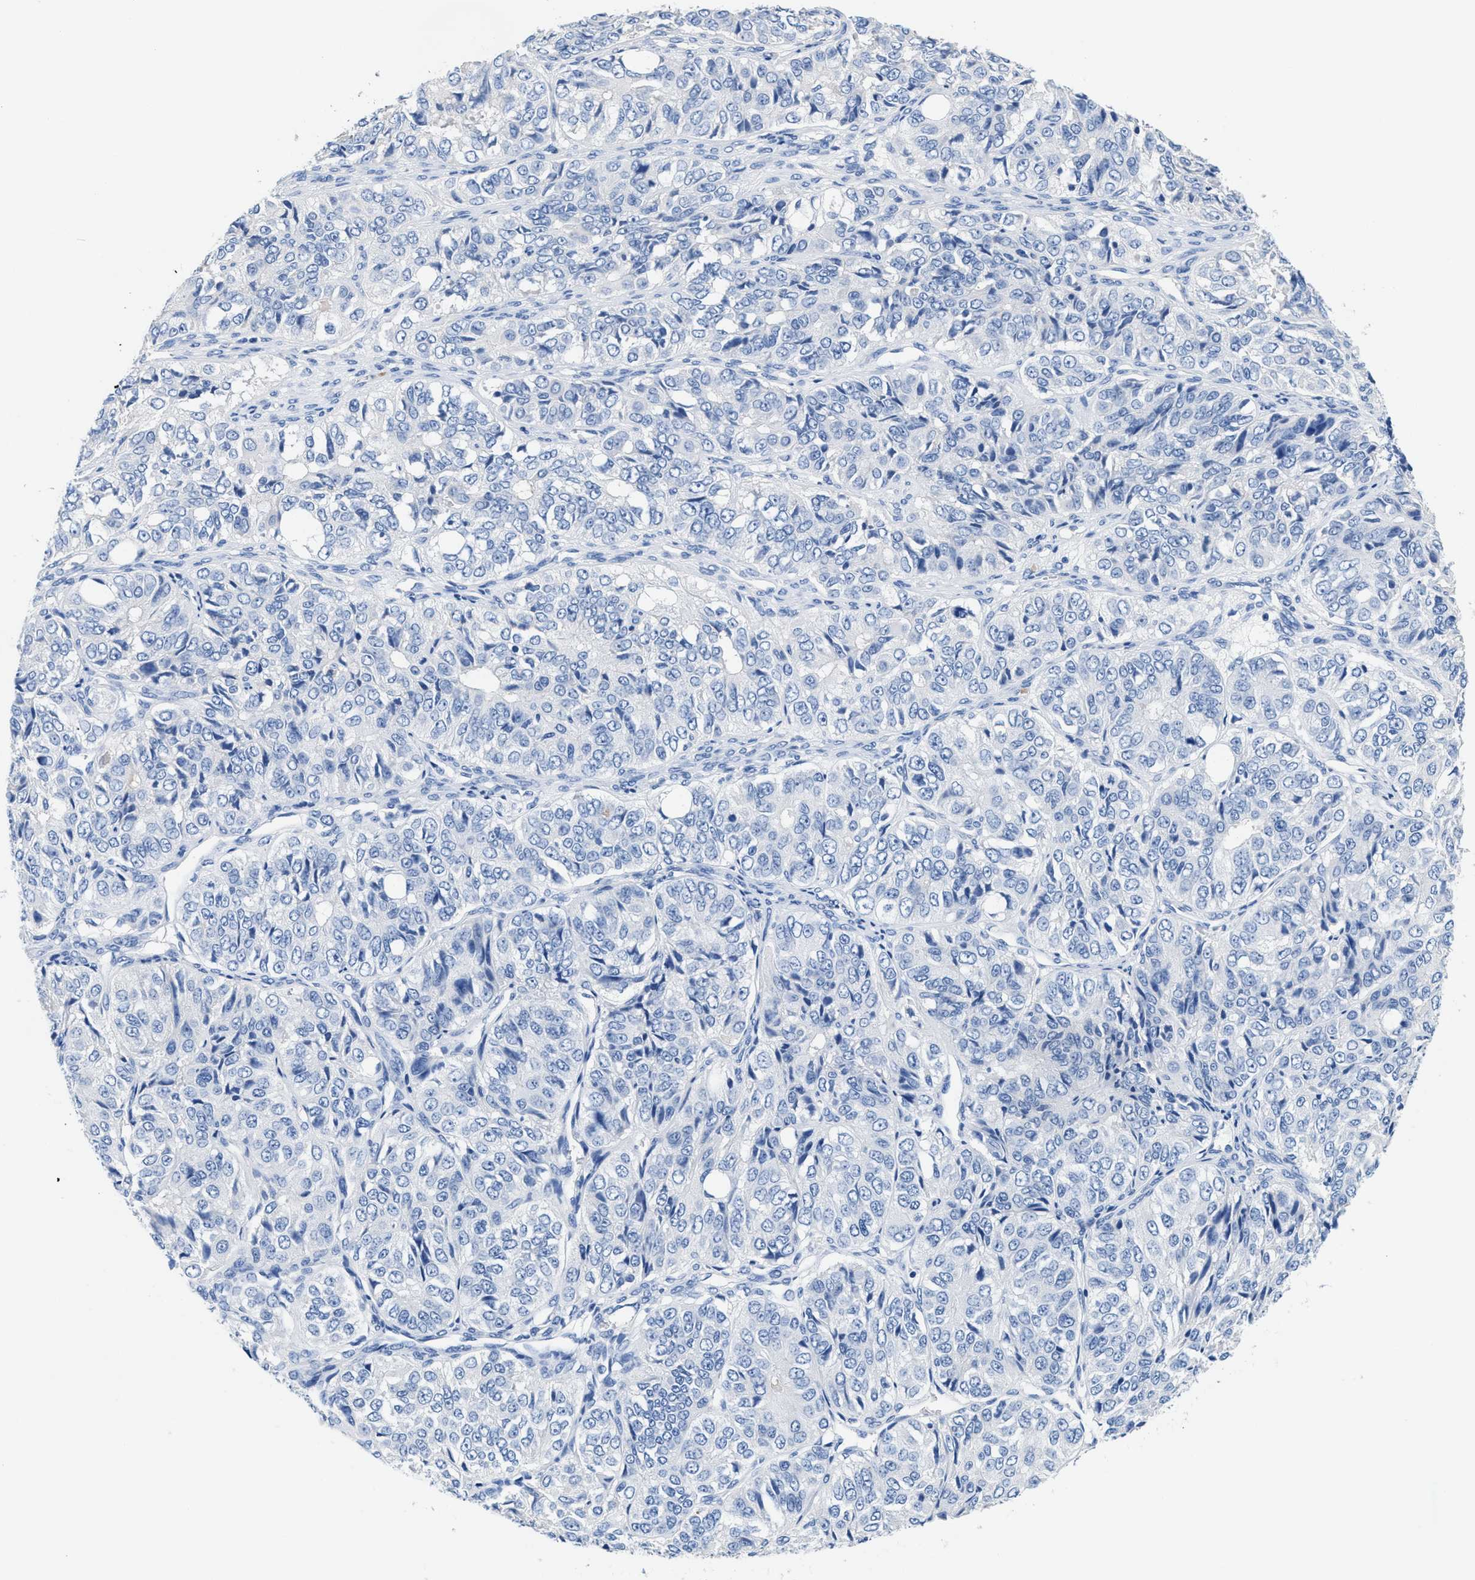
{"staining": {"intensity": "negative", "quantity": "none", "location": "none"}, "tissue": "ovarian cancer", "cell_type": "Tumor cells", "image_type": "cancer", "snomed": [{"axis": "morphology", "description": "Carcinoma, endometroid"}, {"axis": "topography", "description": "Ovary"}], "caption": "Immunohistochemical staining of endometroid carcinoma (ovarian) reveals no significant expression in tumor cells.", "gene": "SLFN13", "patient": {"sex": "female", "age": 51}}